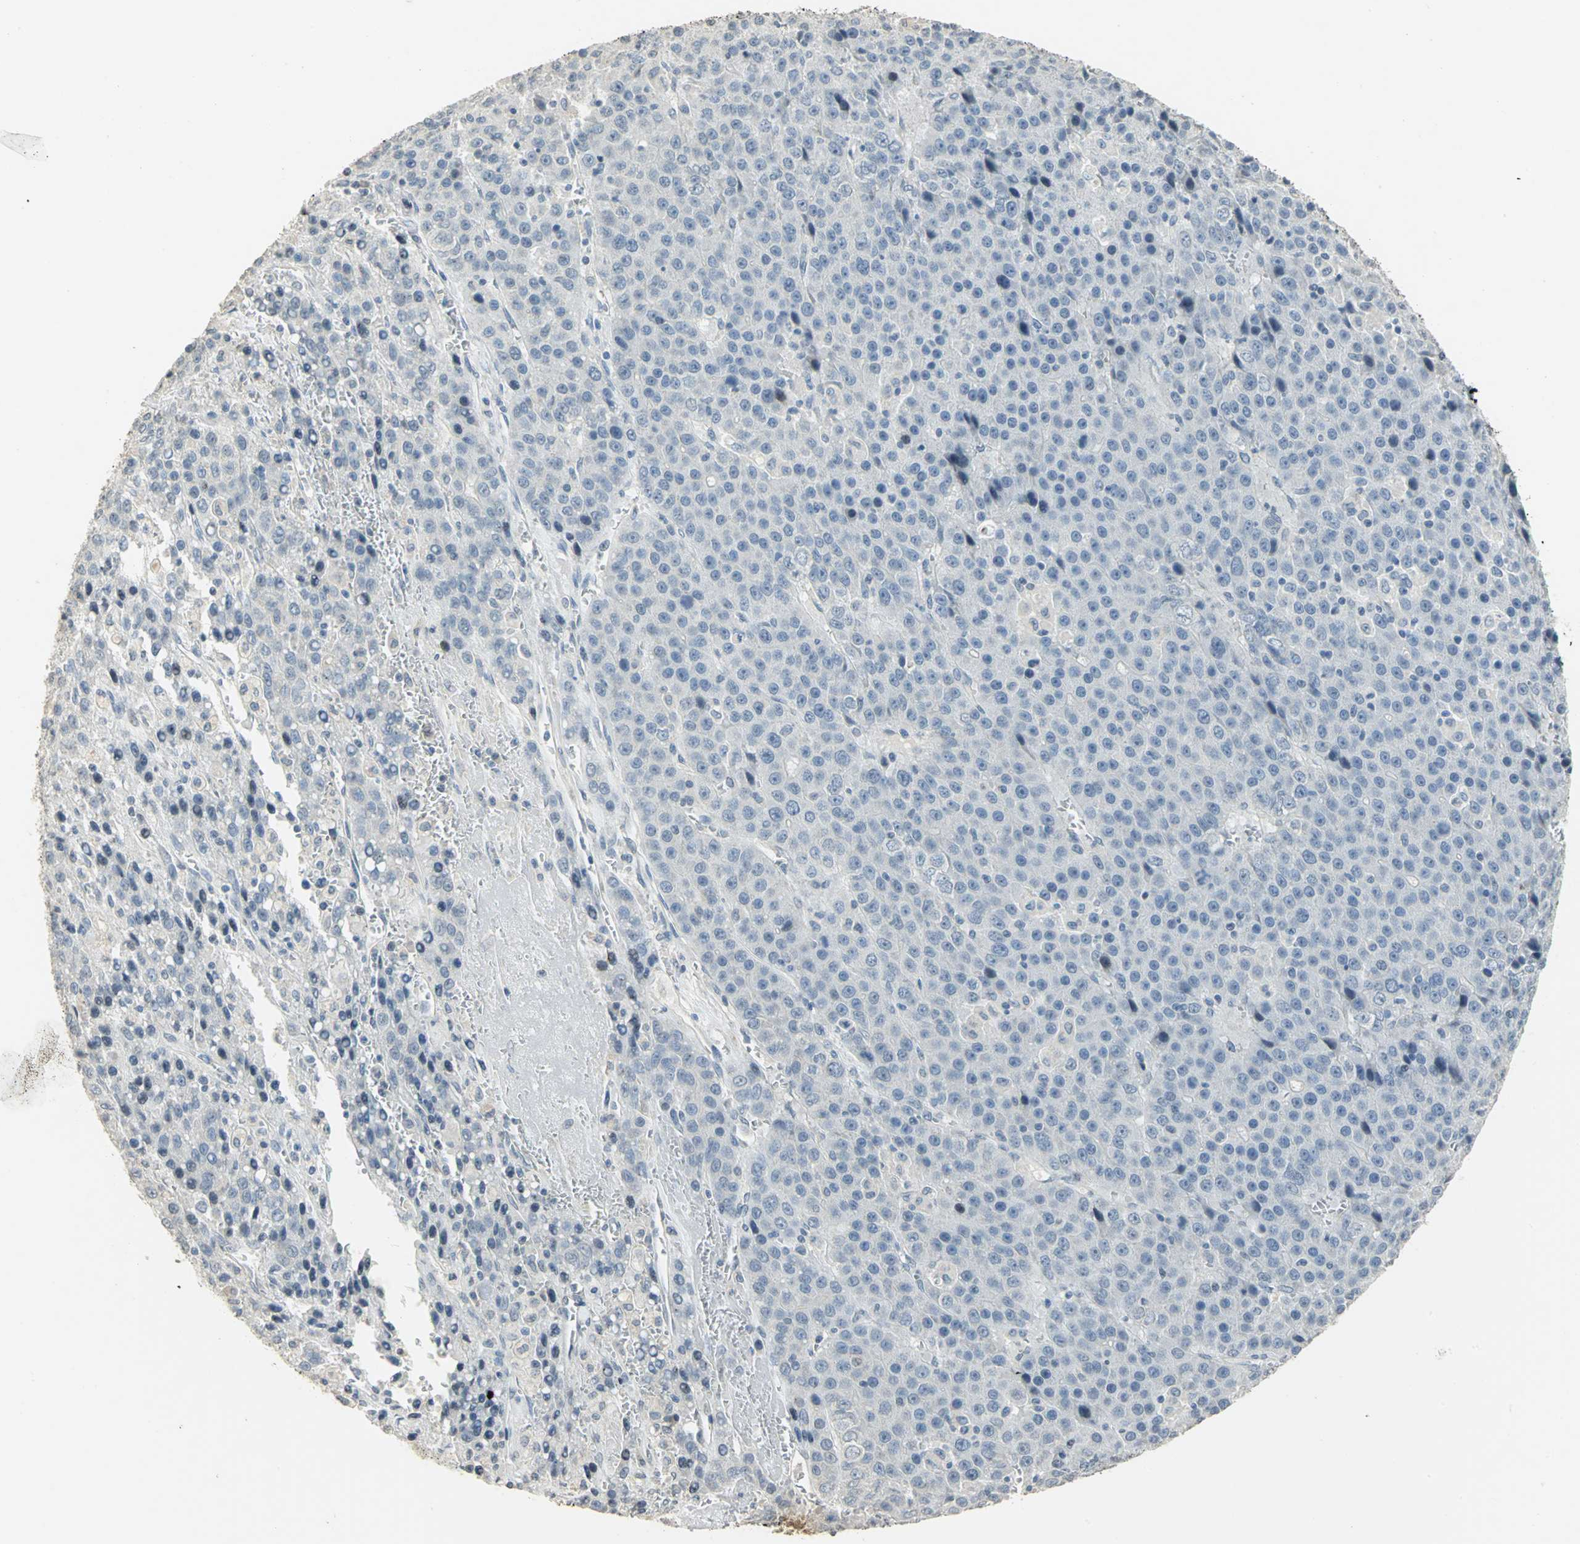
{"staining": {"intensity": "negative", "quantity": "none", "location": "none"}, "tissue": "liver cancer", "cell_type": "Tumor cells", "image_type": "cancer", "snomed": [{"axis": "morphology", "description": "Carcinoma, Hepatocellular, NOS"}, {"axis": "topography", "description": "Liver"}], "caption": "A histopathology image of hepatocellular carcinoma (liver) stained for a protein exhibits no brown staining in tumor cells.", "gene": "DNAJB6", "patient": {"sex": "female", "age": 53}}